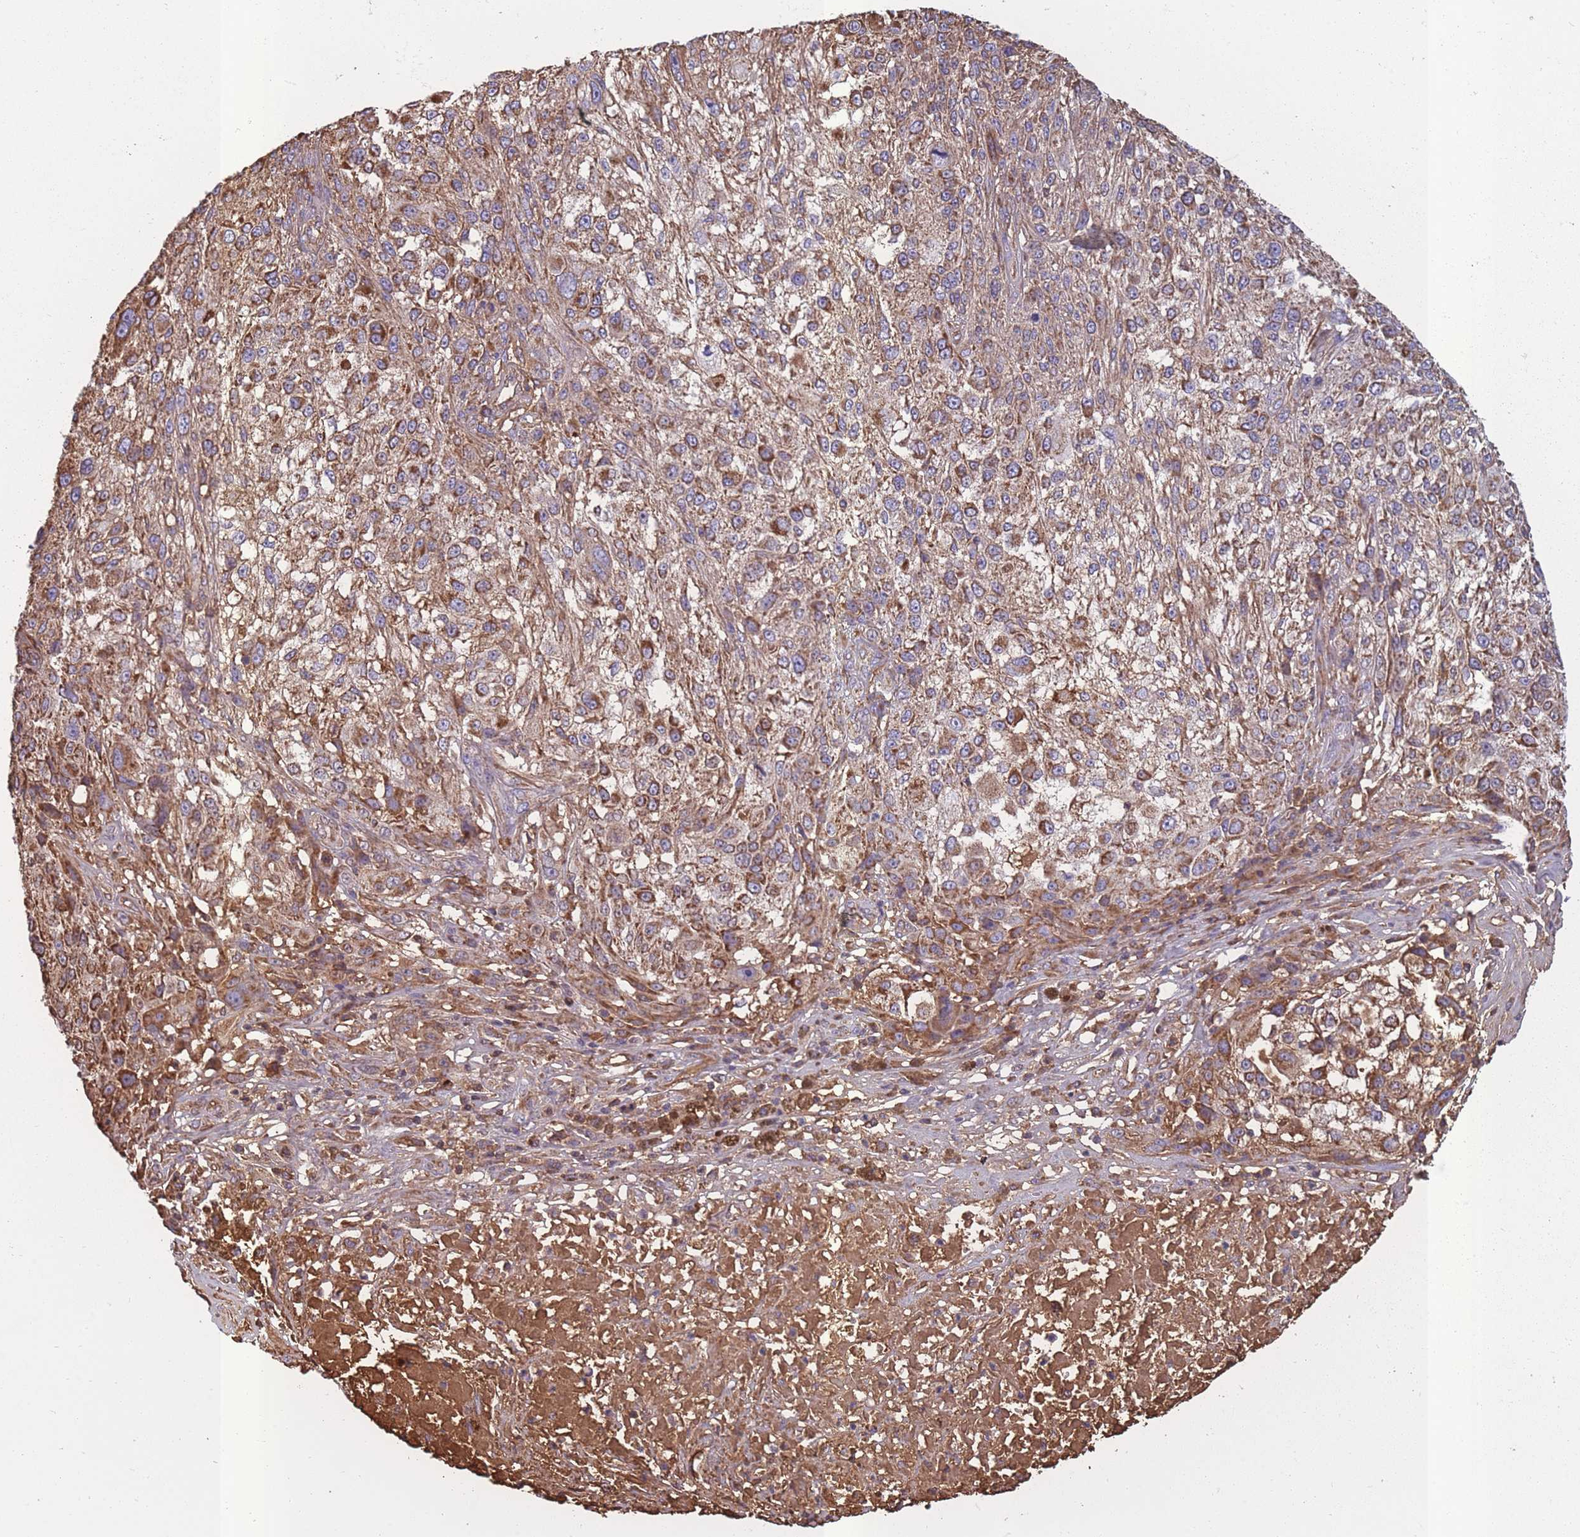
{"staining": {"intensity": "moderate", "quantity": ">75%", "location": "cytoplasmic/membranous"}, "tissue": "melanoma", "cell_type": "Tumor cells", "image_type": "cancer", "snomed": [{"axis": "morphology", "description": "Normal morphology"}, {"axis": "morphology", "description": "Malignant melanoma, NOS"}, {"axis": "topography", "description": "Skin"}], "caption": "Immunohistochemistry micrograph of human malignant melanoma stained for a protein (brown), which shows medium levels of moderate cytoplasmic/membranous positivity in approximately >75% of tumor cells.", "gene": "KAT2A", "patient": {"sex": "female", "age": 72}}